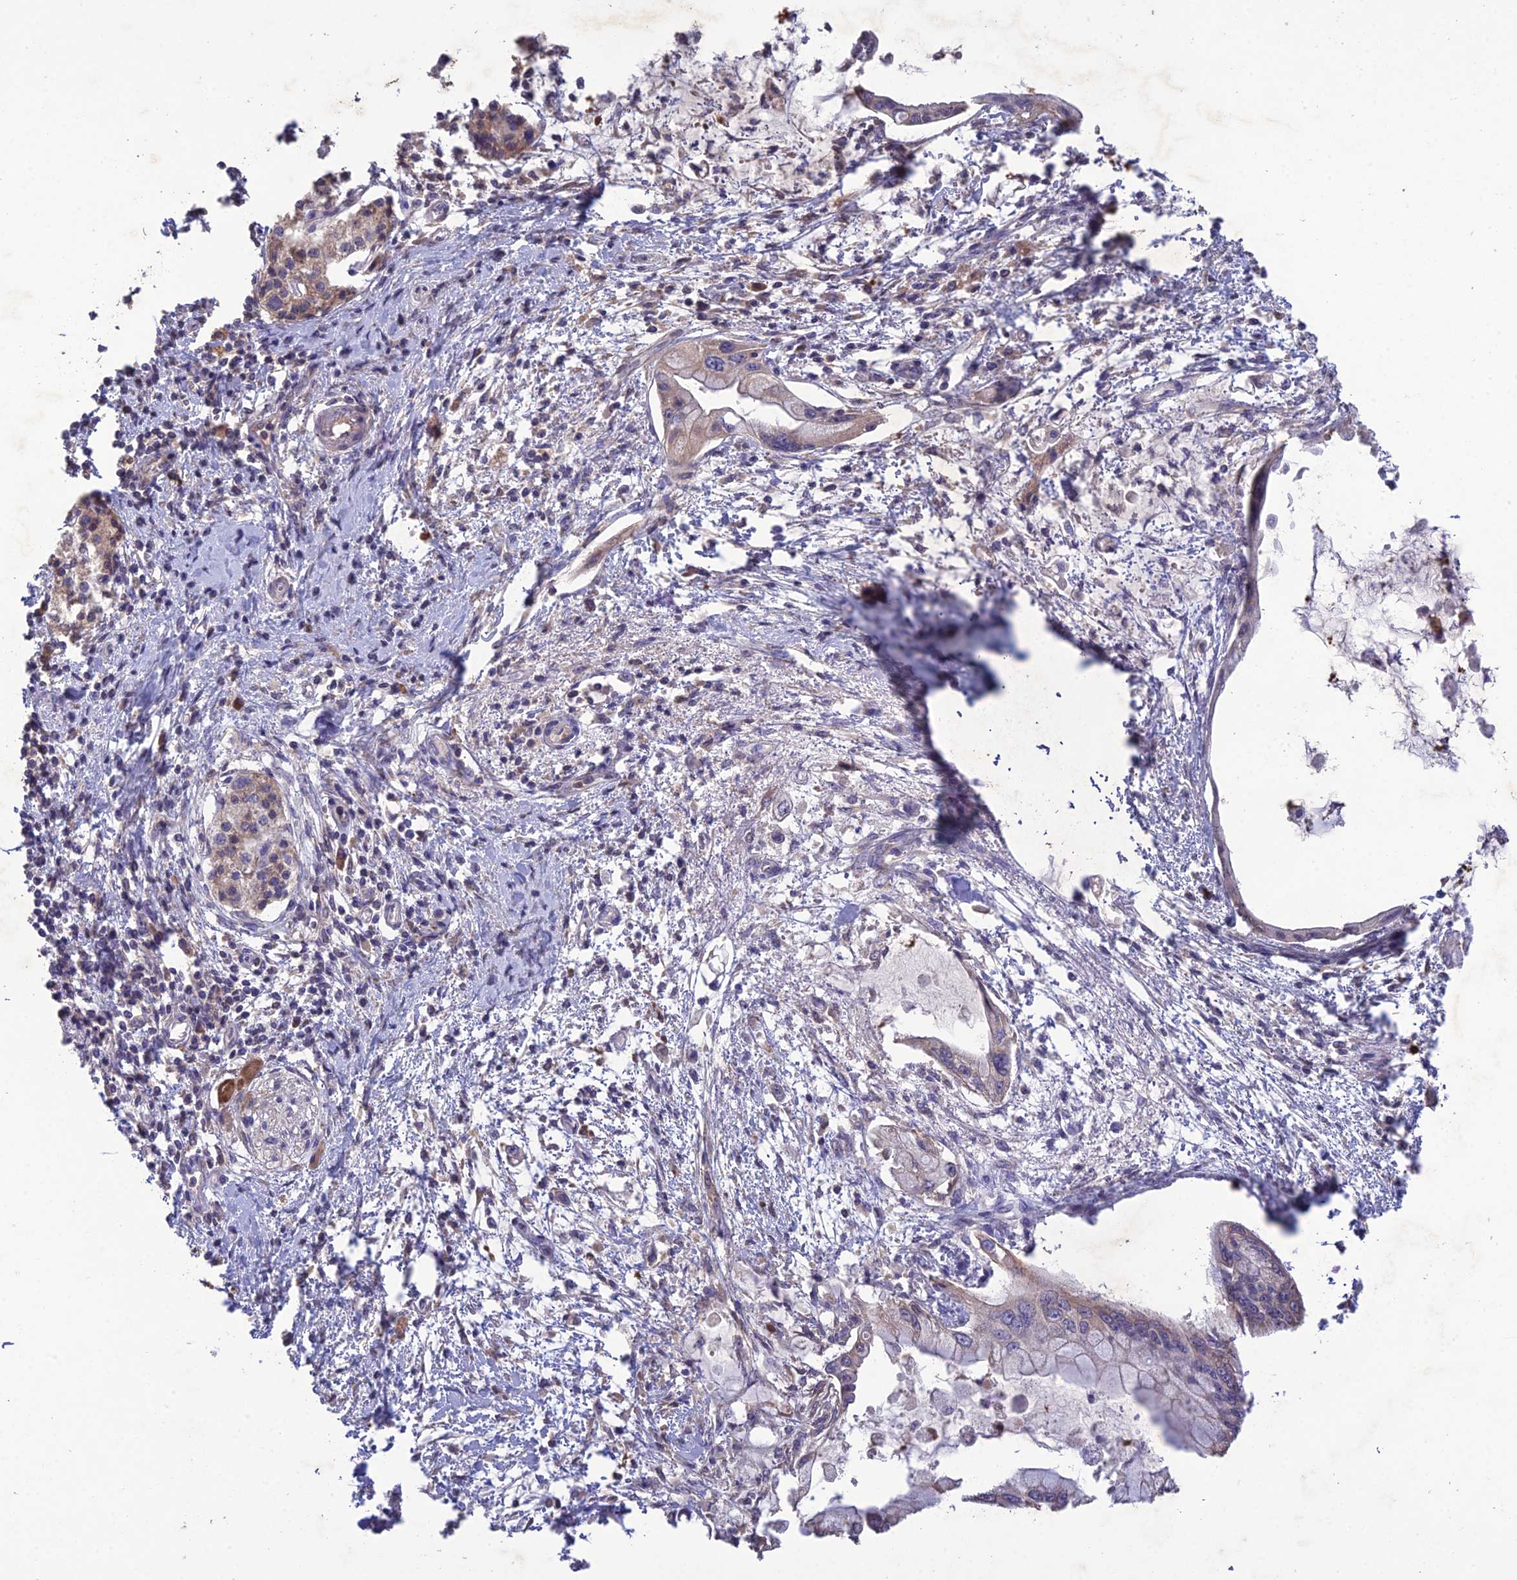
{"staining": {"intensity": "weak", "quantity": "<25%", "location": "cytoplasmic/membranous"}, "tissue": "pancreatic cancer", "cell_type": "Tumor cells", "image_type": "cancer", "snomed": [{"axis": "morphology", "description": "Adenocarcinoma, NOS"}, {"axis": "topography", "description": "Pancreas"}], "caption": "Protein analysis of pancreatic cancer reveals no significant positivity in tumor cells. Nuclei are stained in blue.", "gene": "SLC39A13", "patient": {"sex": "male", "age": 48}}